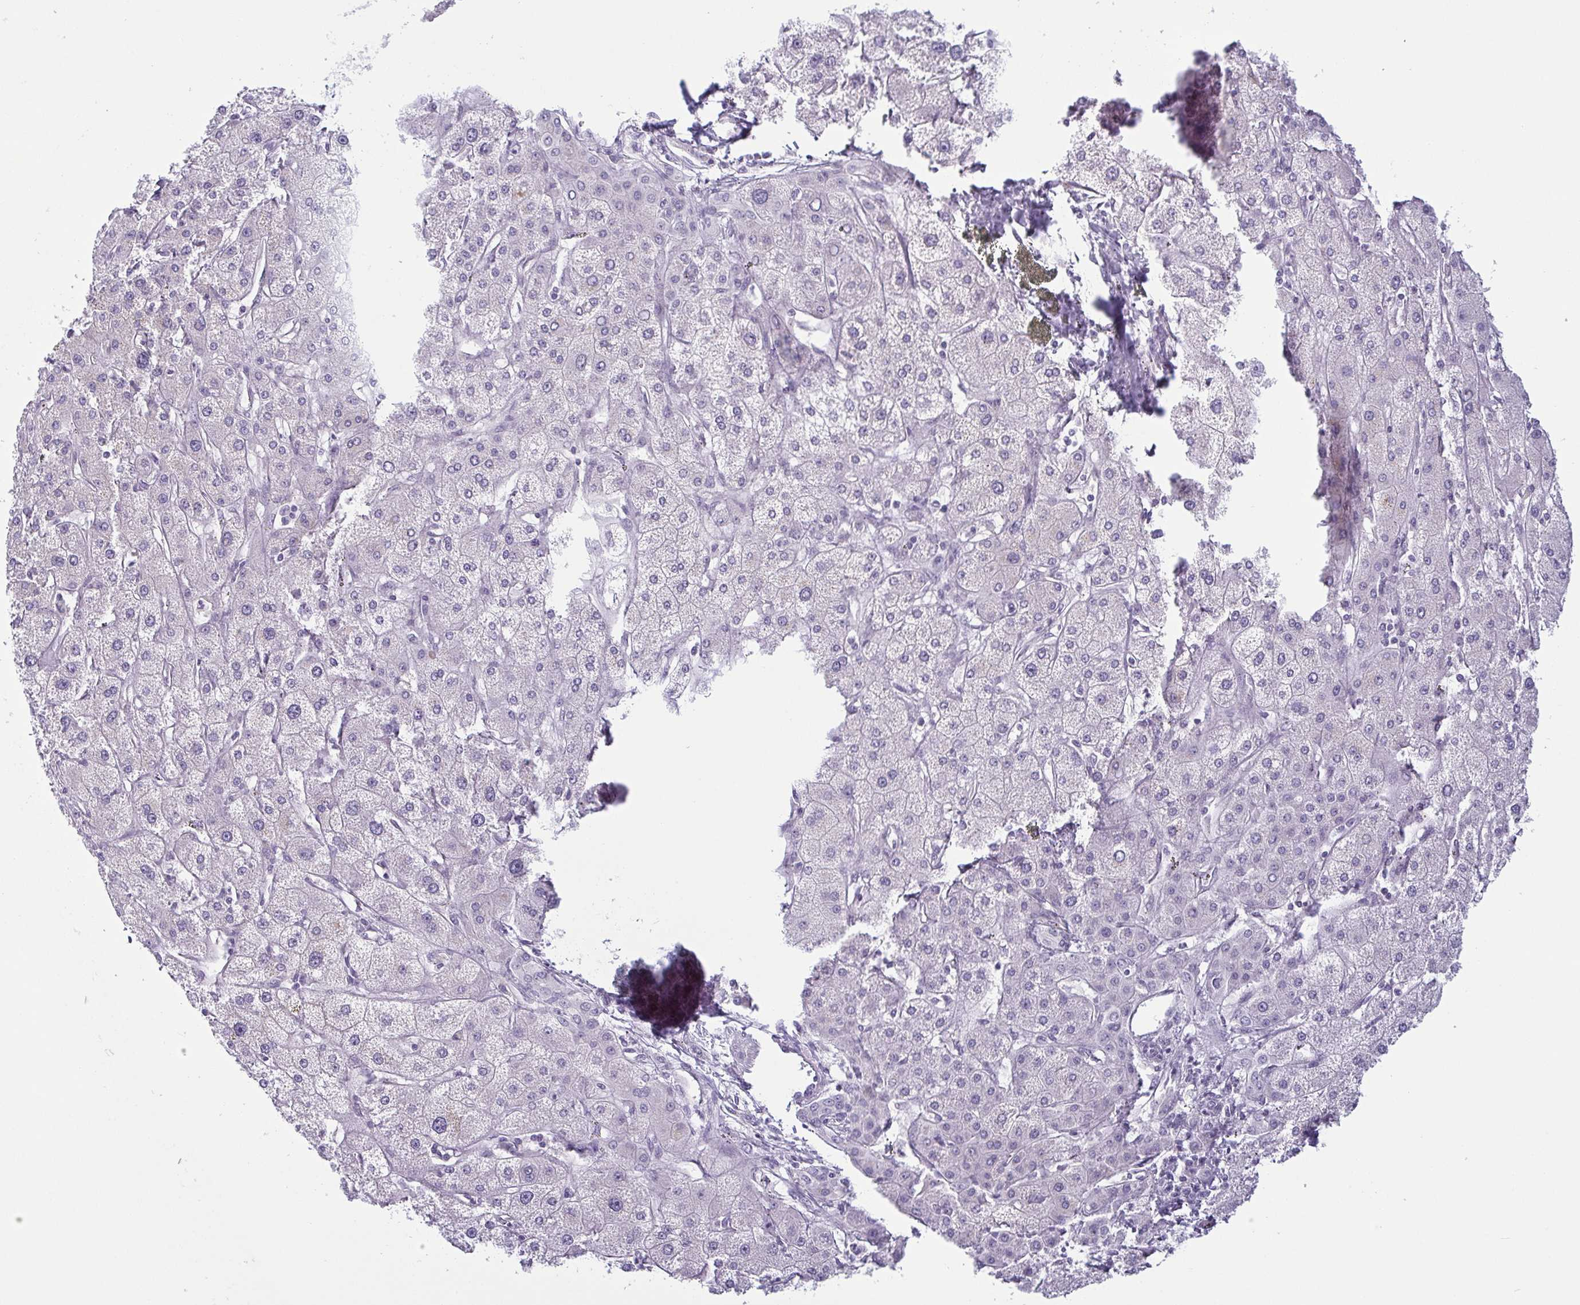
{"staining": {"intensity": "negative", "quantity": "none", "location": "none"}, "tissue": "liver cancer", "cell_type": "Tumor cells", "image_type": "cancer", "snomed": [{"axis": "morphology", "description": "Cholangiocarcinoma"}, {"axis": "topography", "description": "Liver"}], "caption": "High power microscopy micrograph of an IHC photomicrograph of liver cancer, revealing no significant positivity in tumor cells.", "gene": "KRT78", "patient": {"sex": "female", "age": 60}}